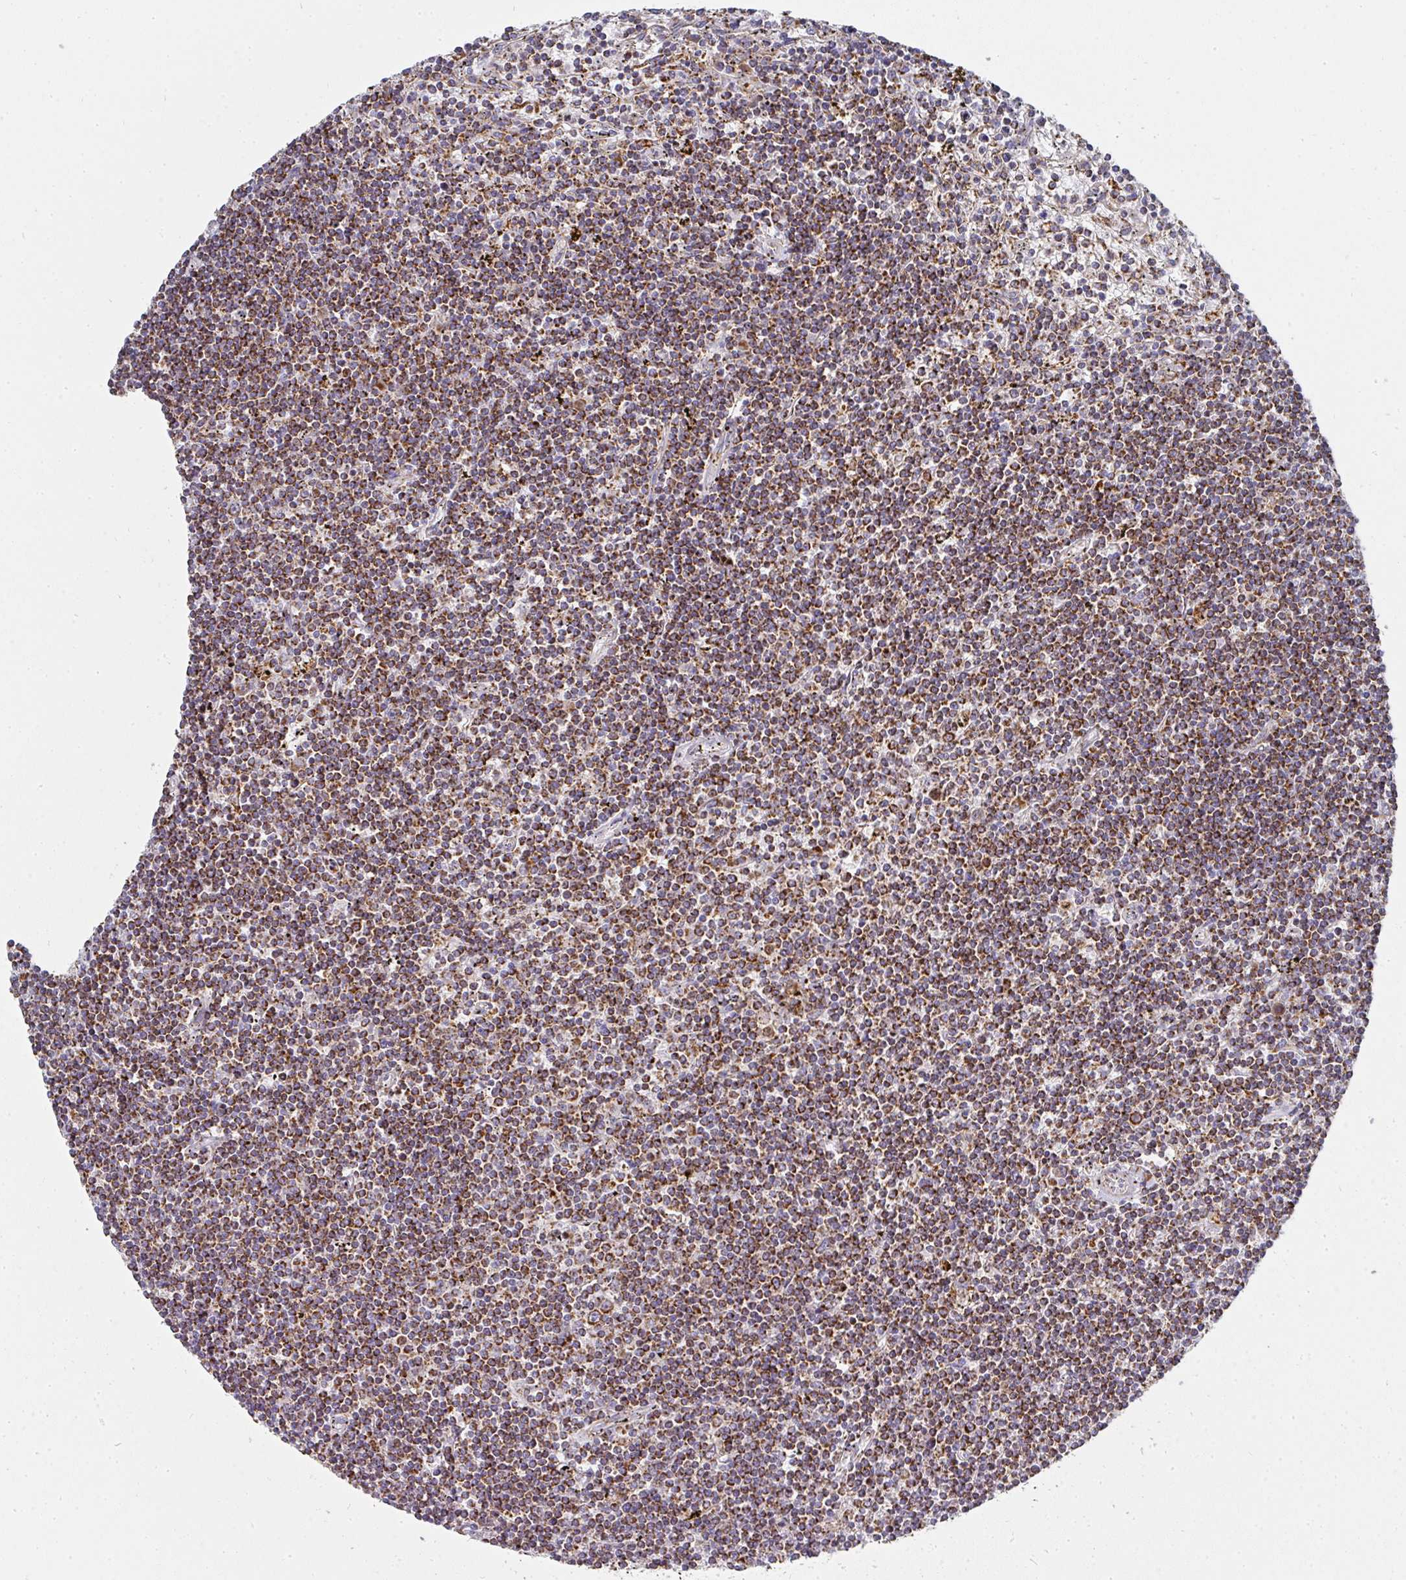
{"staining": {"intensity": "strong", "quantity": ">75%", "location": "cytoplasmic/membranous"}, "tissue": "lymphoma", "cell_type": "Tumor cells", "image_type": "cancer", "snomed": [{"axis": "morphology", "description": "Malignant lymphoma, non-Hodgkin's type, Low grade"}, {"axis": "topography", "description": "Spleen"}], "caption": "Human lymphoma stained for a protein (brown) shows strong cytoplasmic/membranous positive positivity in about >75% of tumor cells.", "gene": "UQCRFS1", "patient": {"sex": "male", "age": 76}}